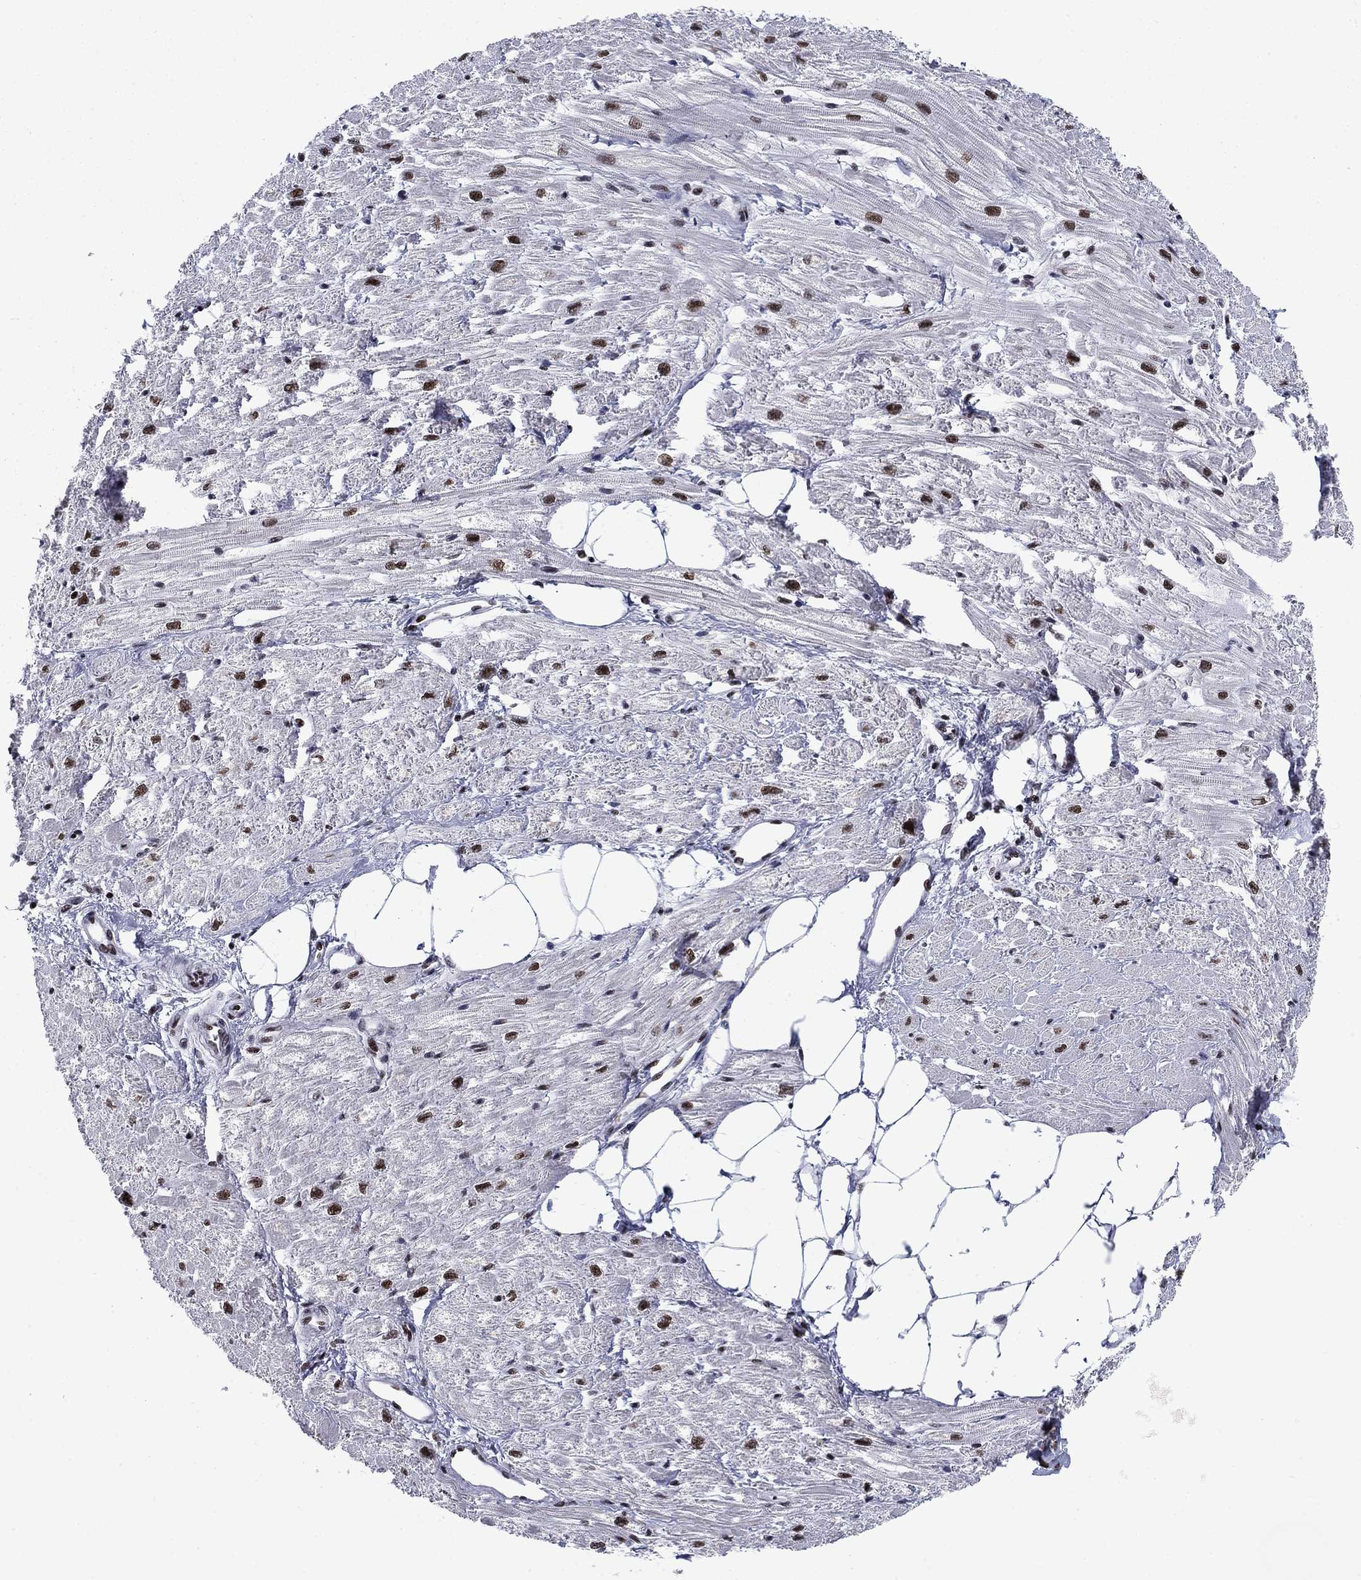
{"staining": {"intensity": "strong", "quantity": "<25%", "location": "nuclear"}, "tissue": "heart muscle", "cell_type": "Cardiomyocytes", "image_type": "normal", "snomed": [{"axis": "morphology", "description": "Normal tissue, NOS"}, {"axis": "topography", "description": "Heart"}], "caption": "Heart muscle stained for a protein (brown) exhibits strong nuclear positive positivity in approximately <25% of cardiomyocytes.", "gene": "RPRD1B", "patient": {"sex": "male", "age": 57}}